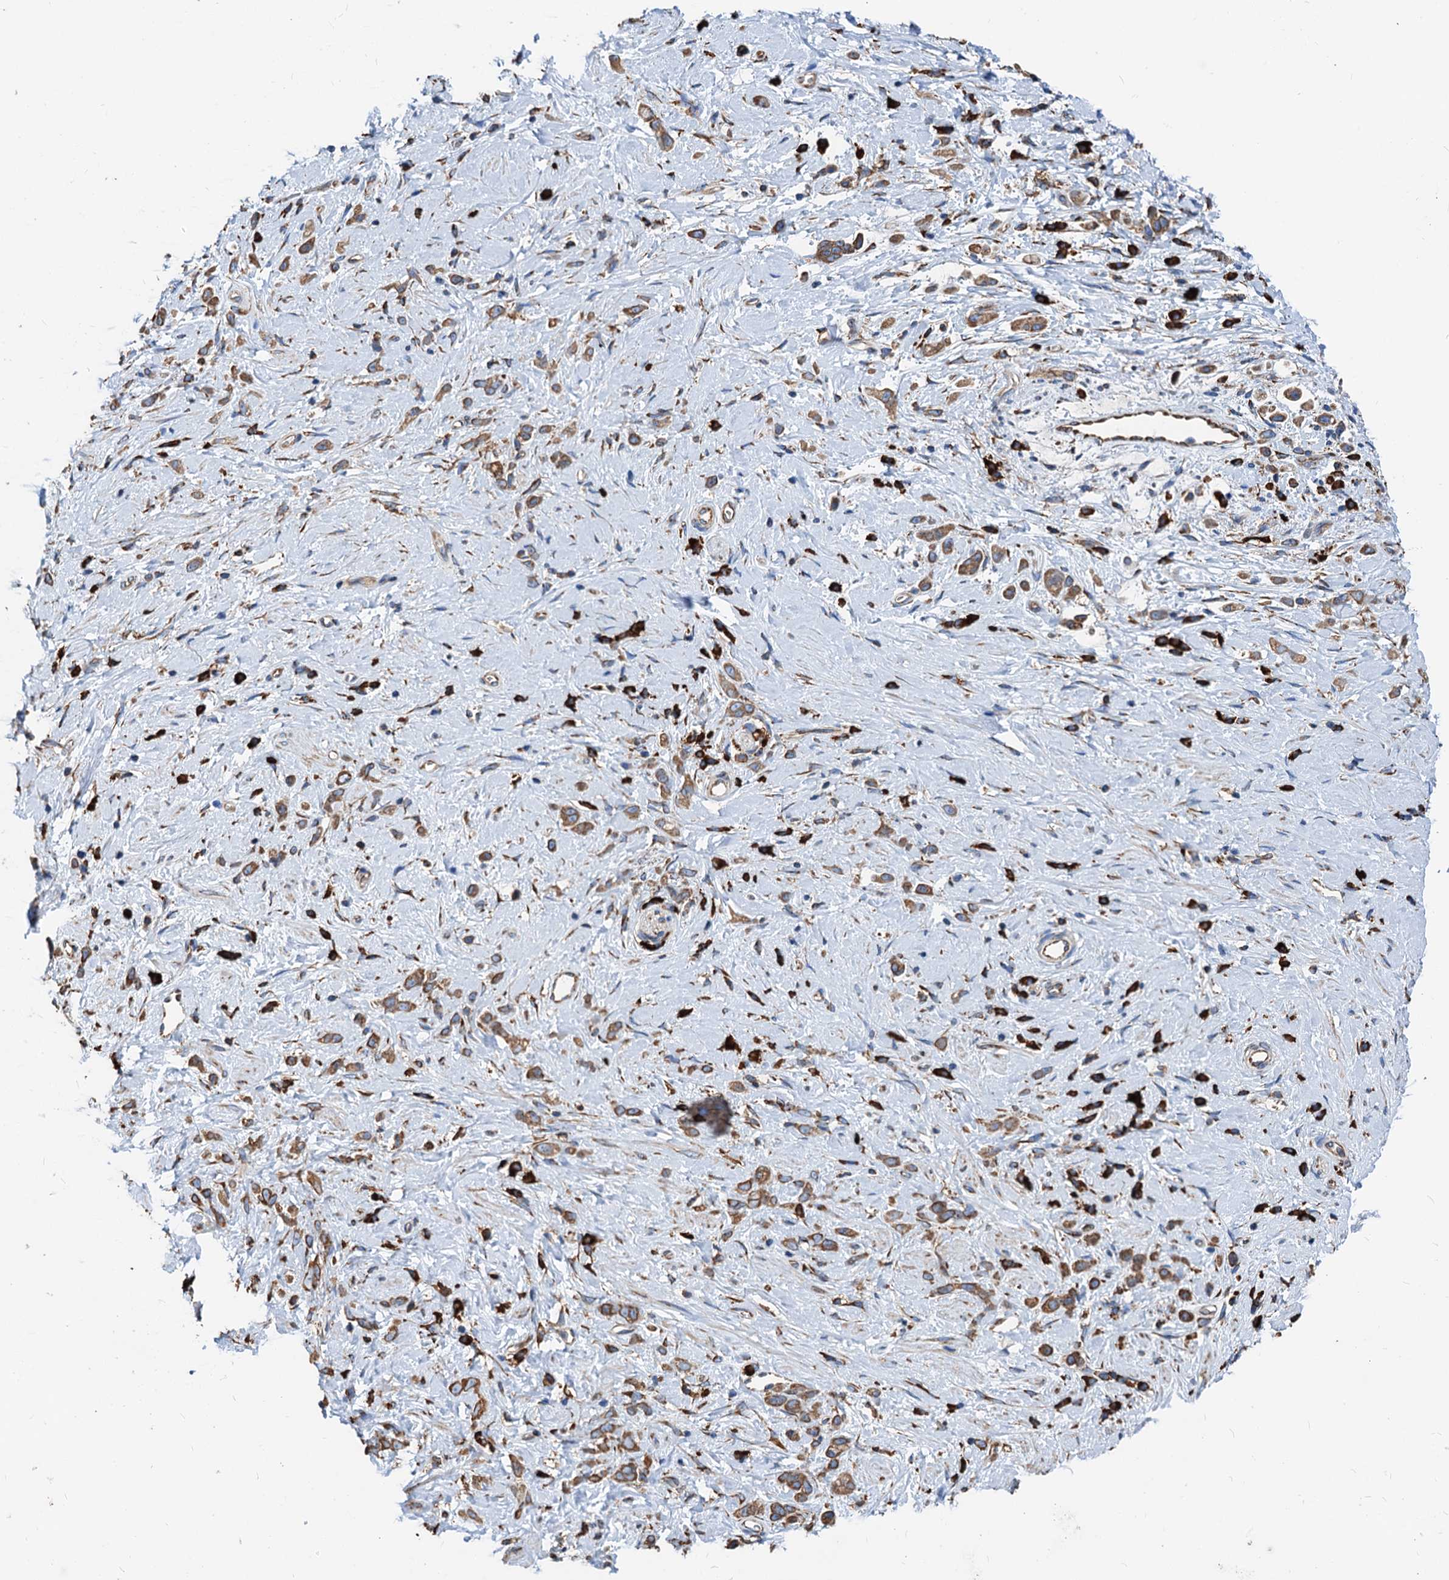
{"staining": {"intensity": "moderate", "quantity": ">75%", "location": "cytoplasmic/membranous"}, "tissue": "stomach cancer", "cell_type": "Tumor cells", "image_type": "cancer", "snomed": [{"axis": "morphology", "description": "Adenocarcinoma, NOS"}, {"axis": "topography", "description": "Stomach"}], "caption": "This is a histology image of immunohistochemistry staining of stomach cancer, which shows moderate staining in the cytoplasmic/membranous of tumor cells.", "gene": "HSPA5", "patient": {"sex": "female", "age": 60}}